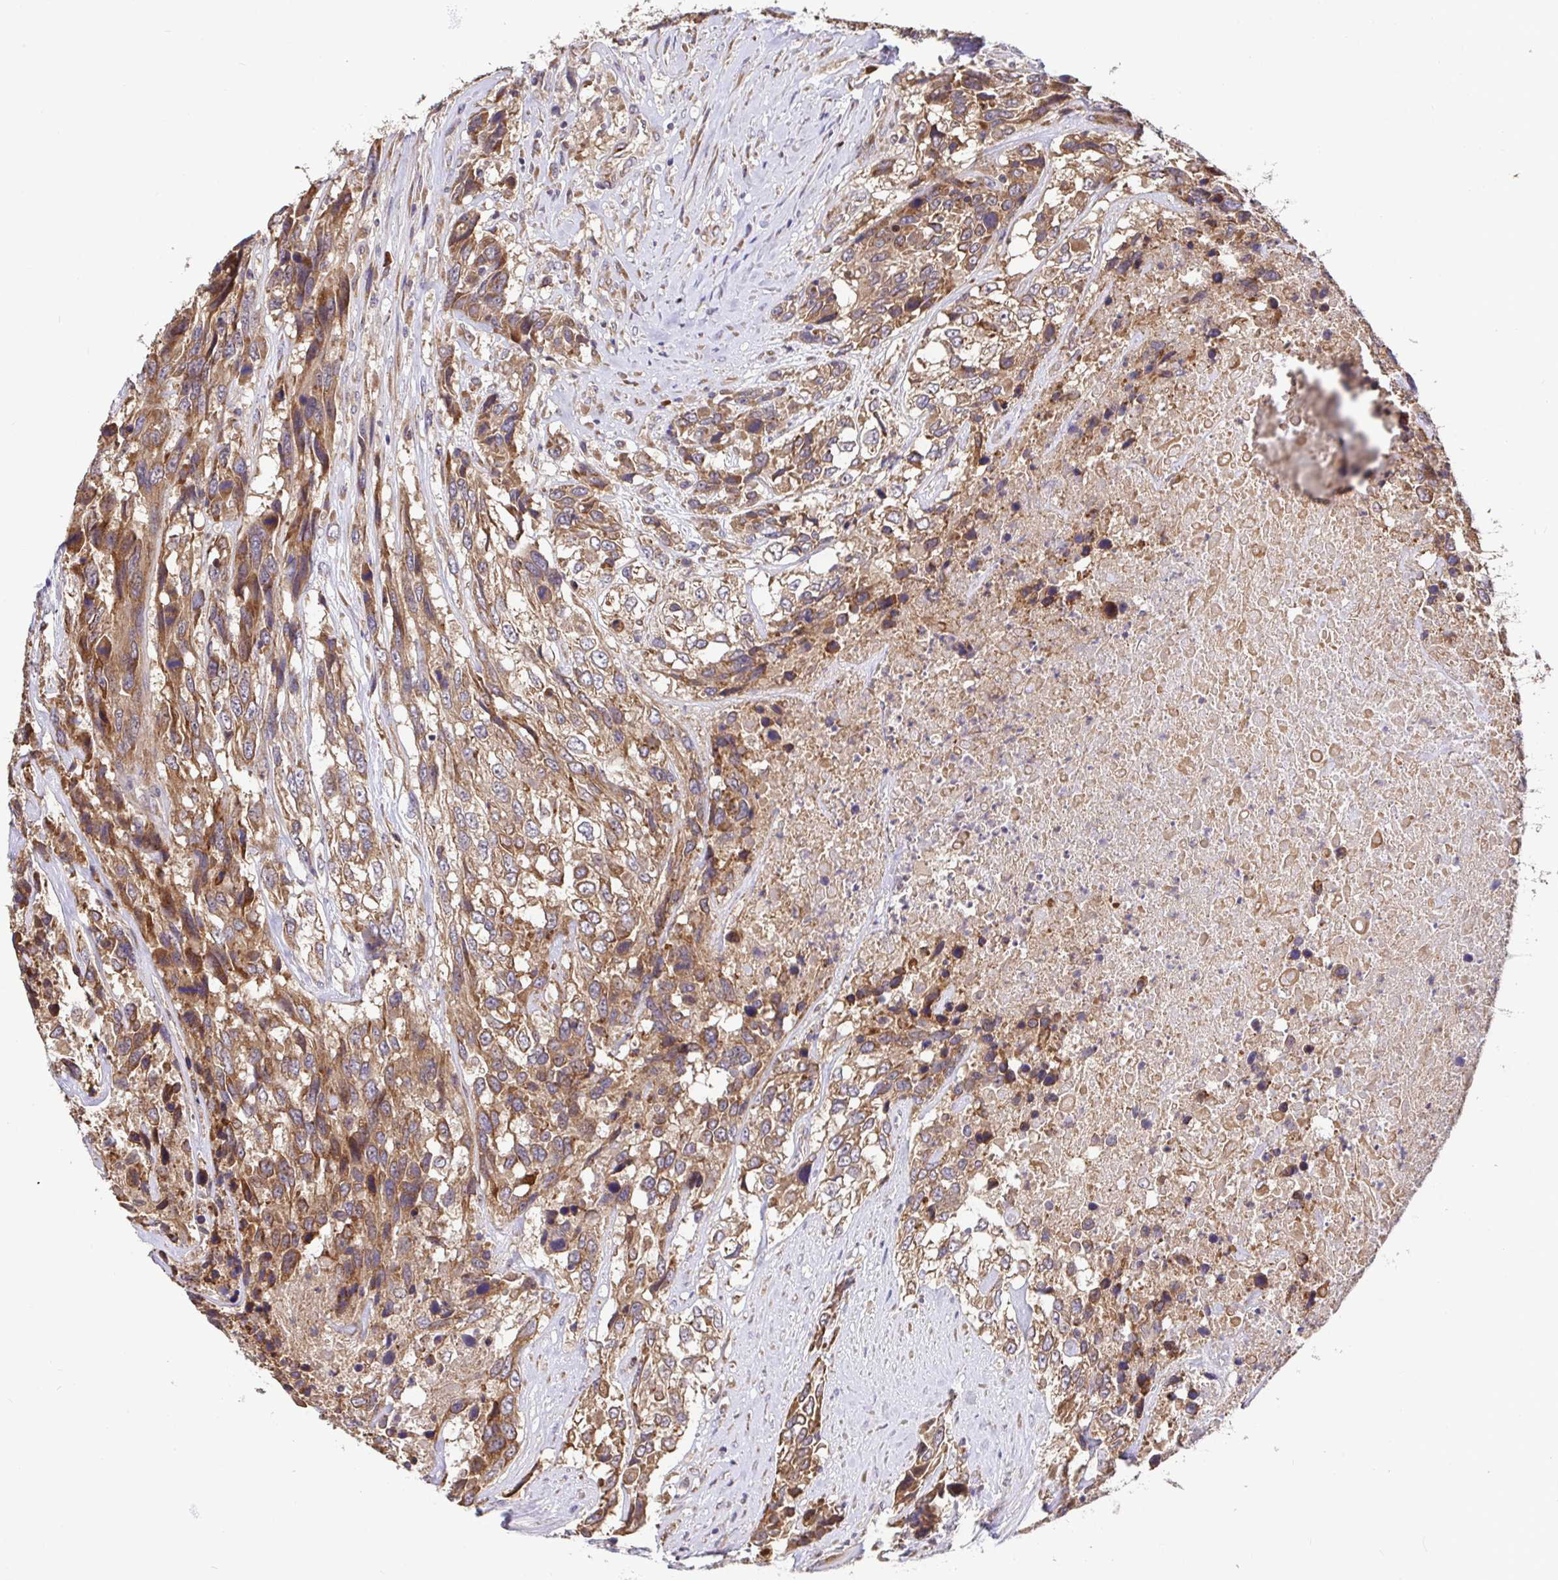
{"staining": {"intensity": "moderate", "quantity": ">75%", "location": "cytoplasmic/membranous"}, "tissue": "urothelial cancer", "cell_type": "Tumor cells", "image_type": "cancer", "snomed": [{"axis": "morphology", "description": "Urothelial carcinoma, High grade"}, {"axis": "topography", "description": "Urinary bladder"}], "caption": "Immunohistochemical staining of human urothelial cancer exhibits medium levels of moderate cytoplasmic/membranous expression in approximately >75% of tumor cells.", "gene": "ELP1", "patient": {"sex": "female", "age": 70}}